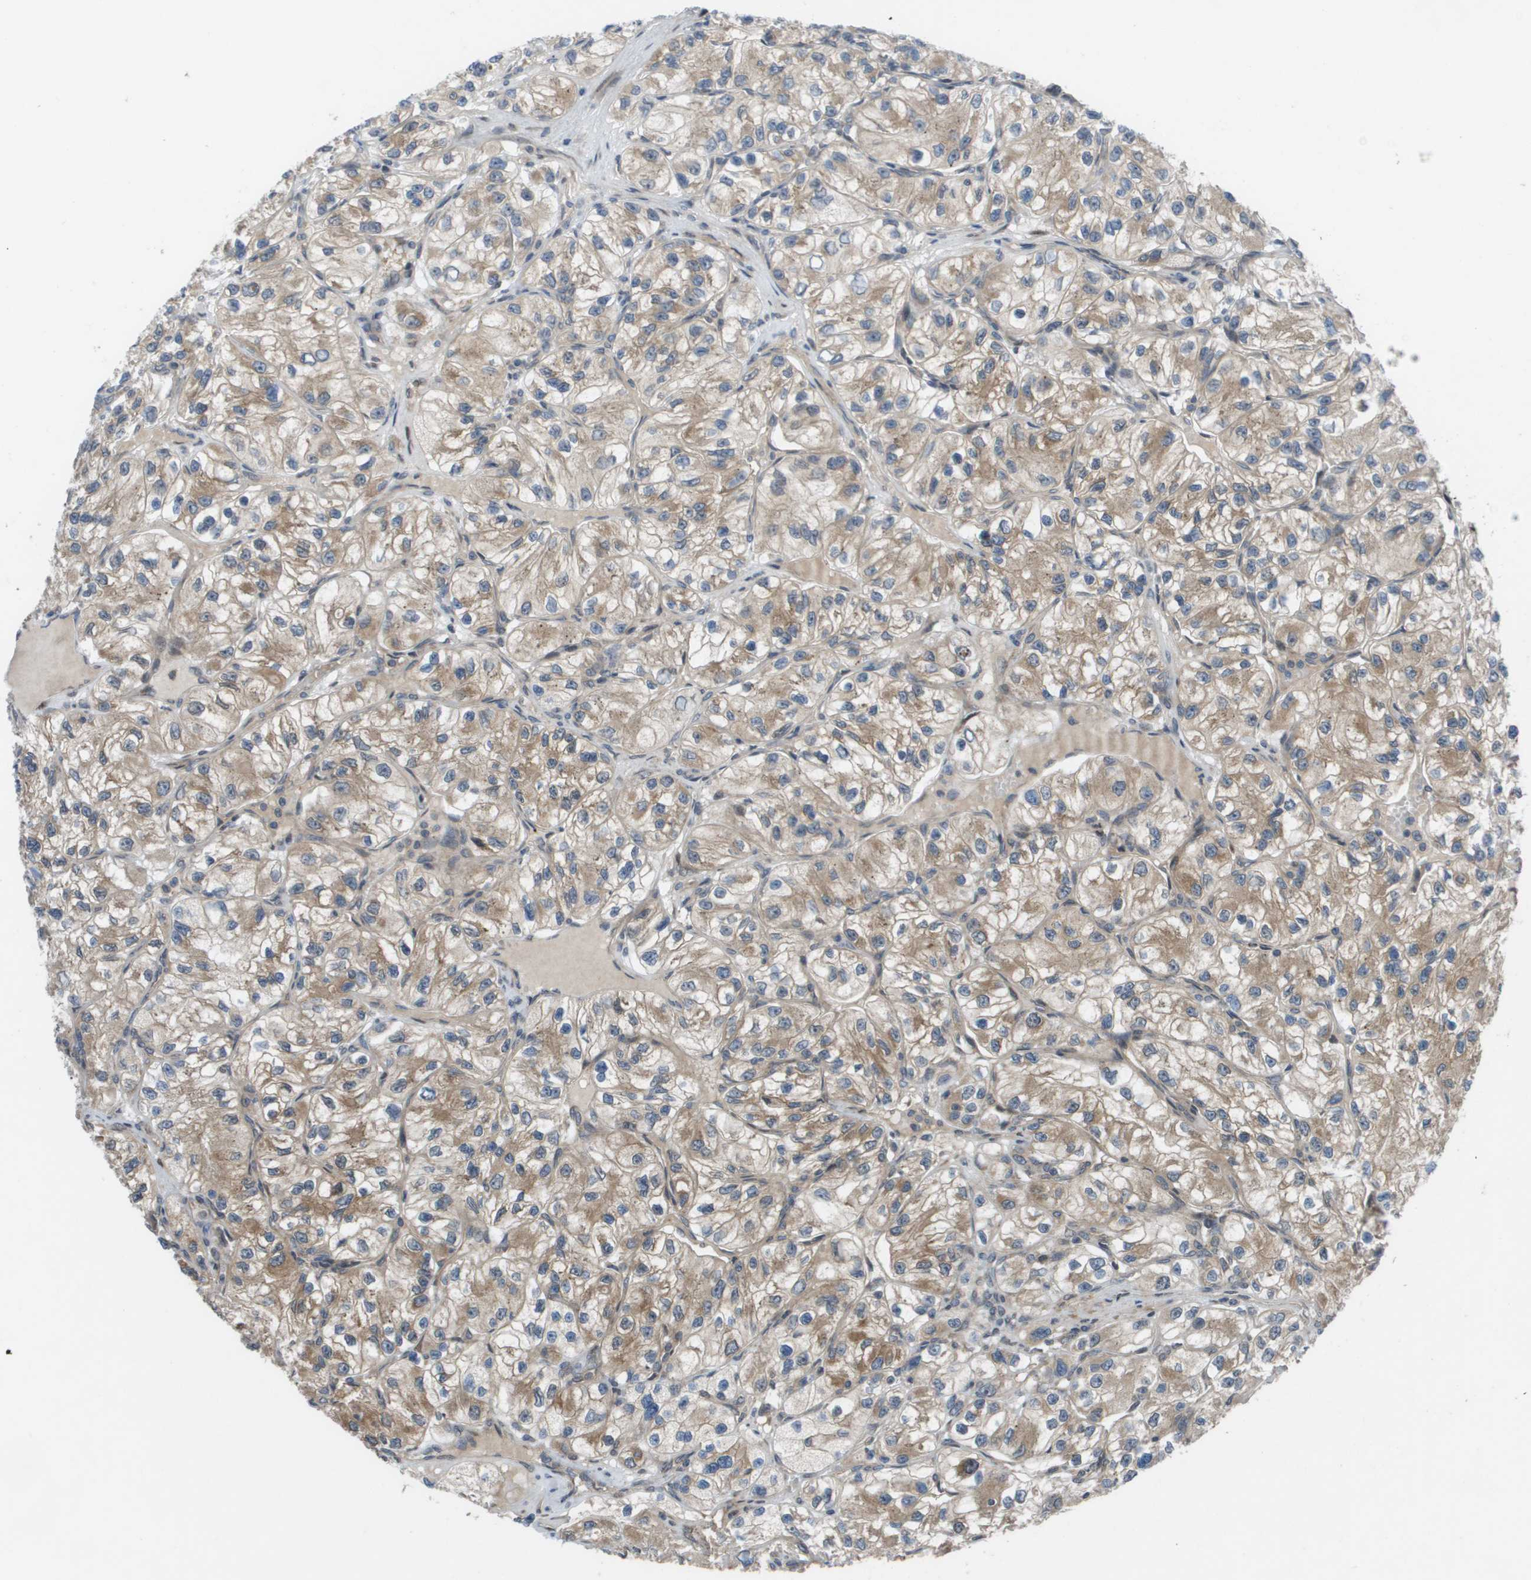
{"staining": {"intensity": "moderate", "quantity": ">75%", "location": "cytoplasmic/membranous"}, "tissue": "renal cancer", "cell_type": "Tumor cells", "image_type": "cancer", "snomed": [{"axis": "morphology", "description": "Adenocarcinoma, NOS"}, {"axis": "topography", "description": "Kidney"}], "caption": "This micrograph displays IHC staining of adenocarcinoma (renal), with medium moderate cytoplasmic/membranous positivity in about >75% of tumor cells.", "gene": "CTPS2", "patient": {"sex": "female", "age": 57}}